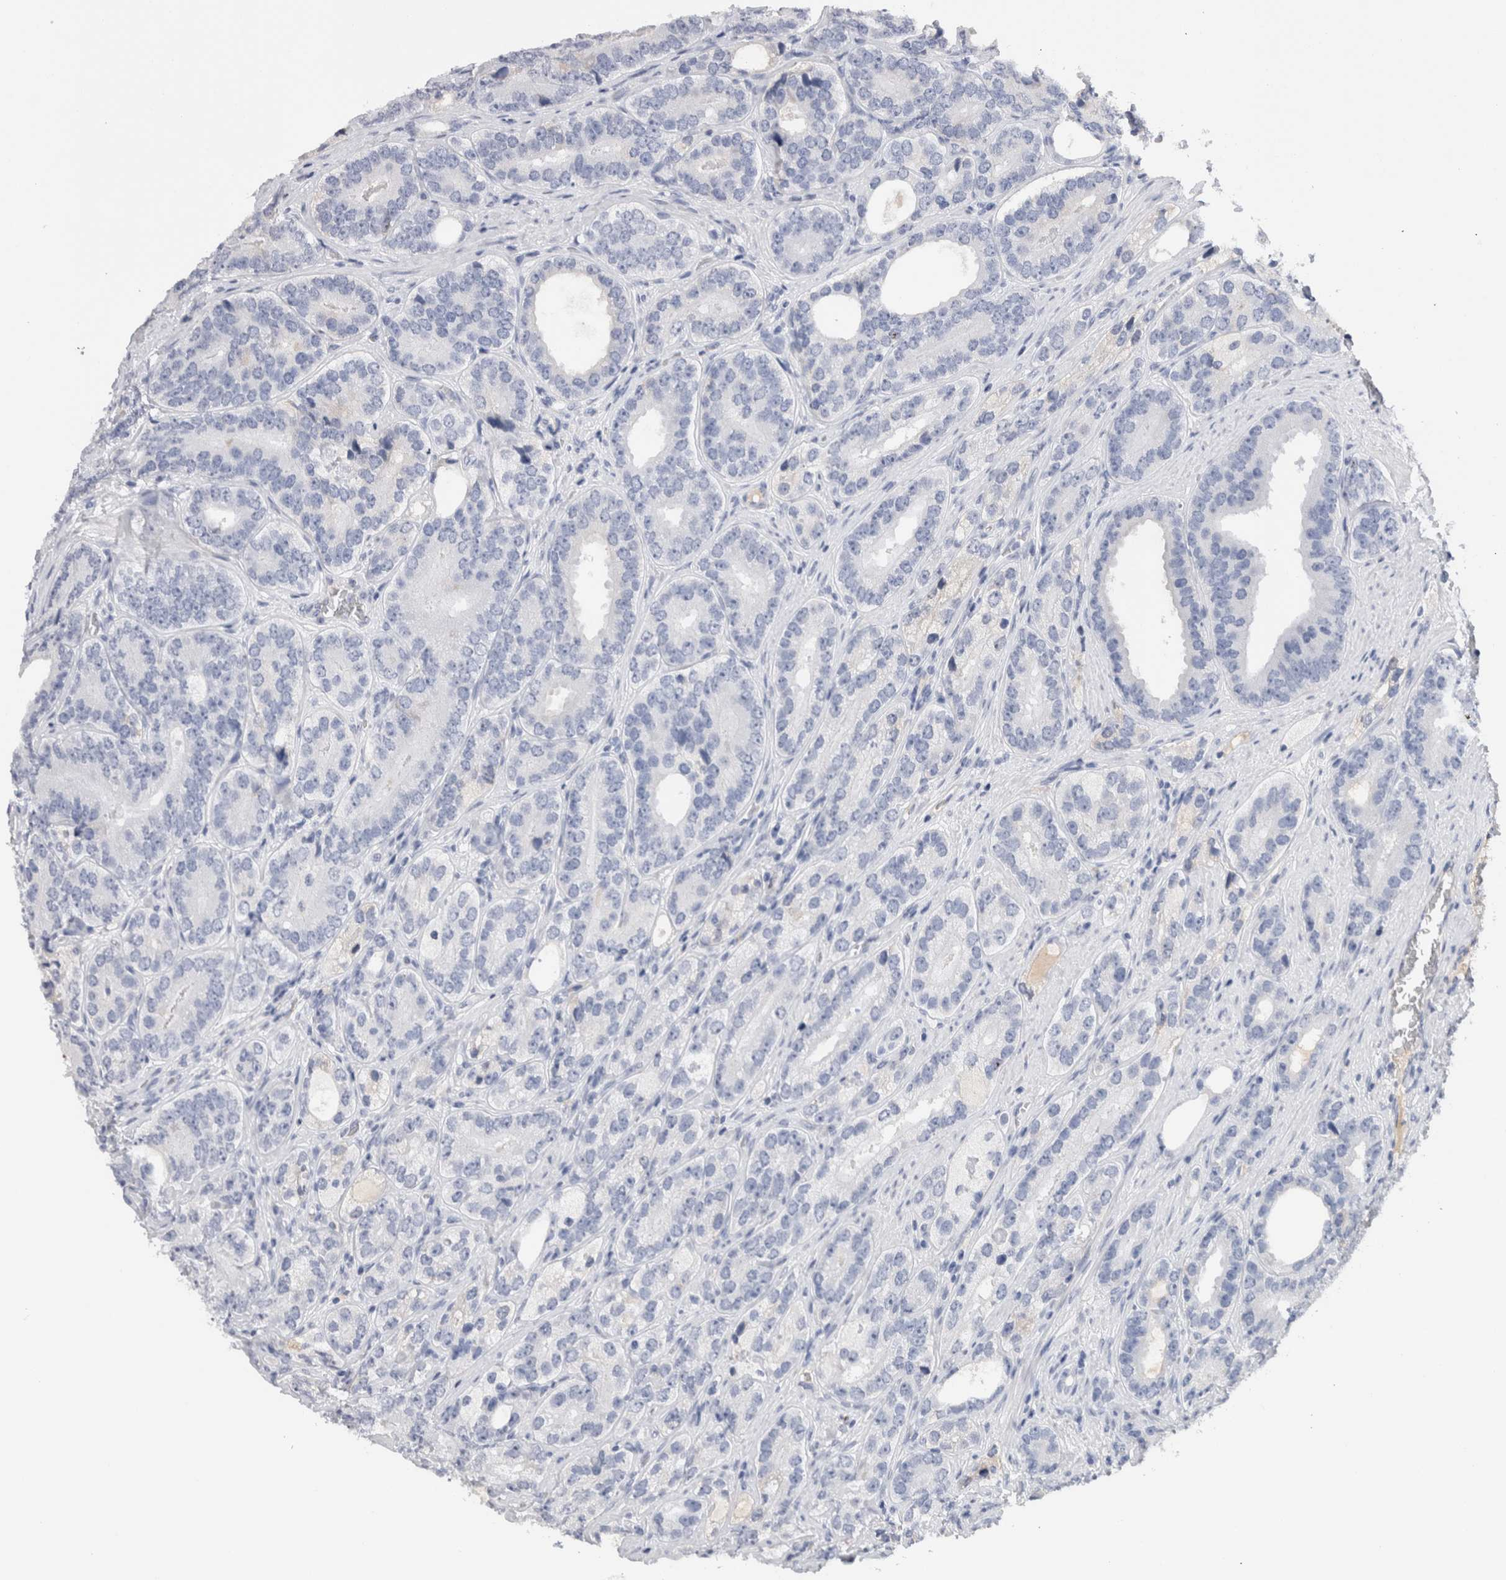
{"staining": {"intensity": "negative", "quantity": "none", "location": "none"}, "tissue": "prostate cancer", "cell_type": "Tumor cells", "image_type": "cancer", "snomed": [{"axis": "morphology", "description": "Adenocarcinoma, High grade"}, {"axis": "topography", "description": "Prostate"}], "caption": "Immunohistochemistry (IHC) histopathology image of neoplastic tissue: human high-grade adenocarcinoma (prostate) stained with DAB (3,3'-diaminobenzidine) reveals no significant protein positivity in tumor cells.", "gene": "FABP4", "patient": {"sex": "male", "age": 56}}